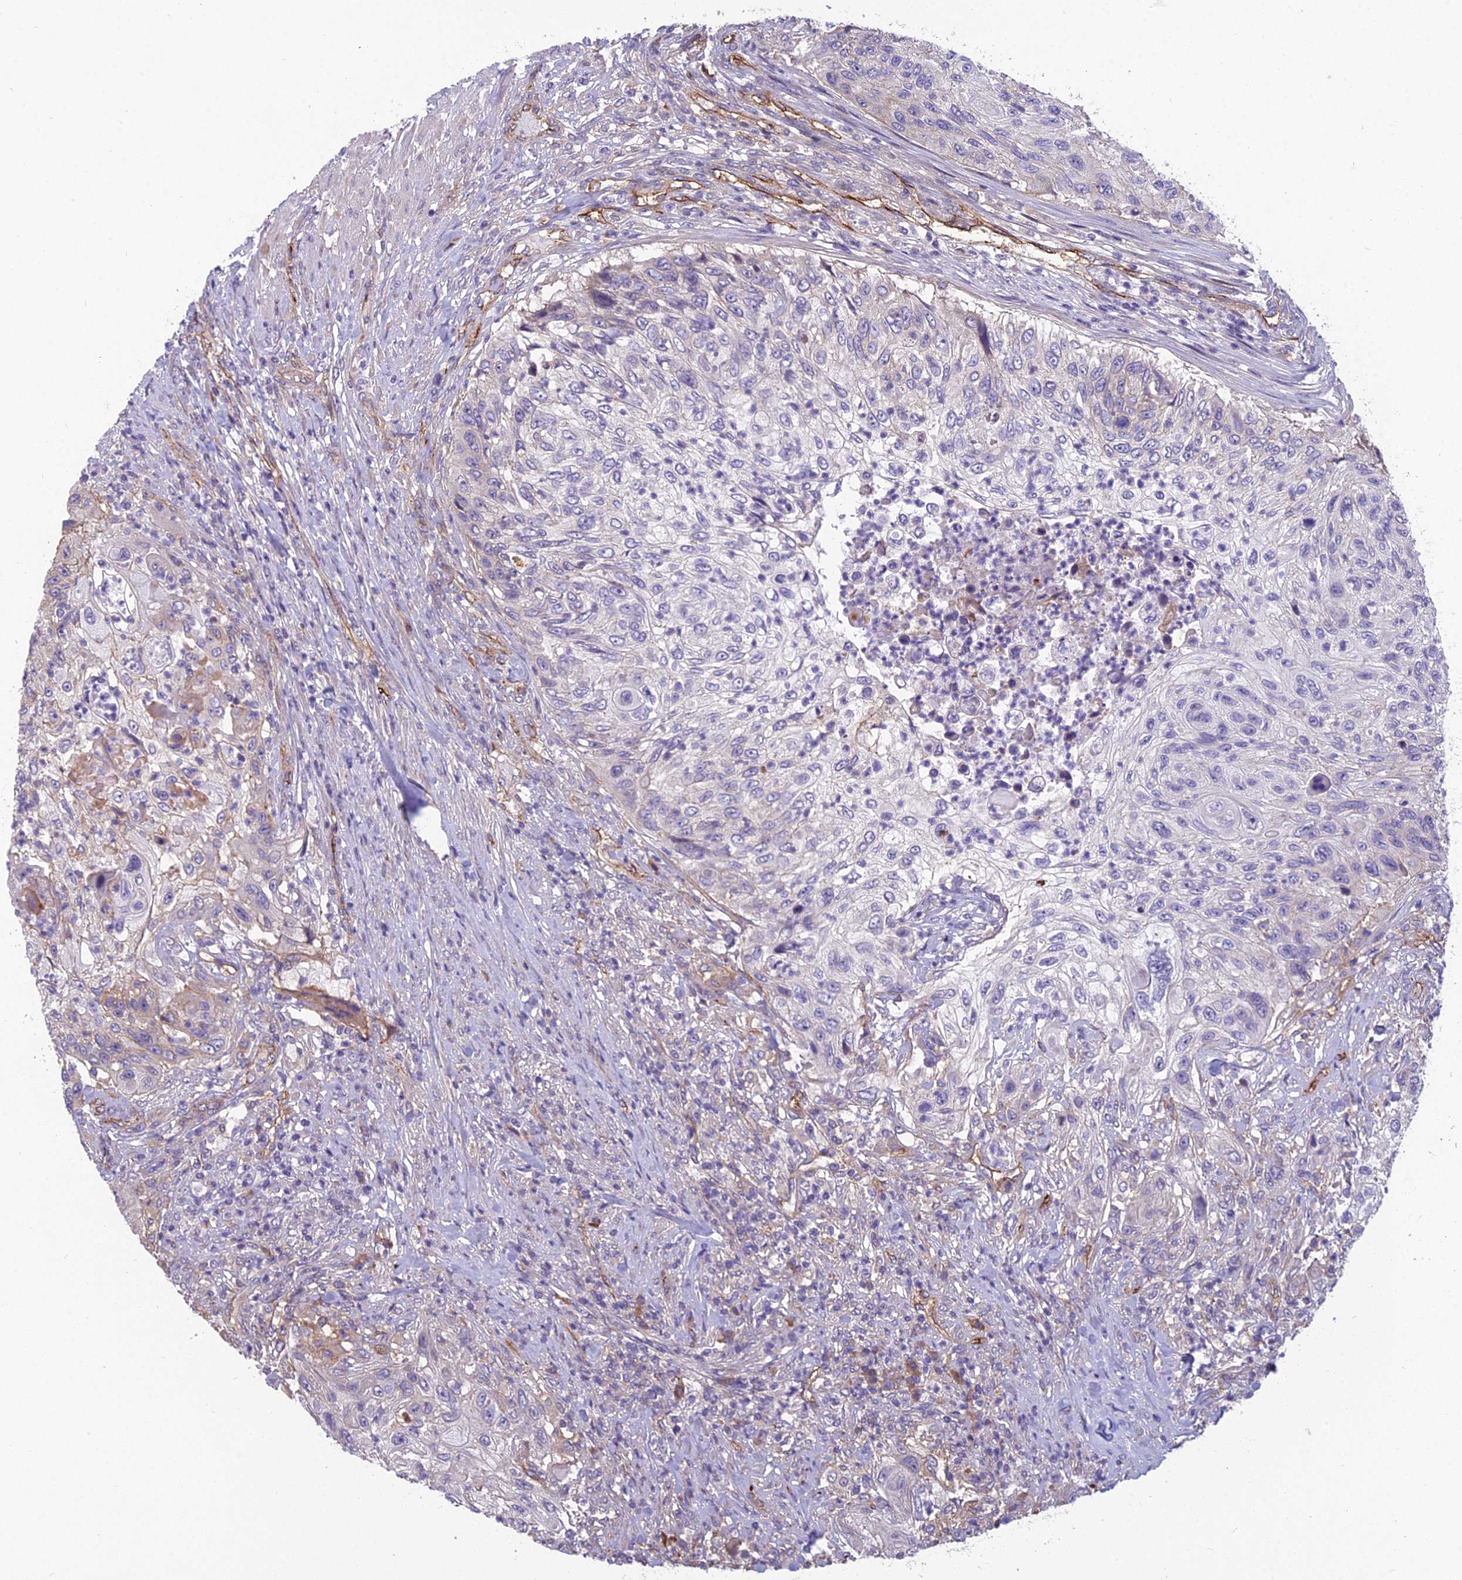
{"staining": {"intensity": "negative", "quantity": "none", "location": "none"}, "tissue": "urothelial cancer", "cell_type": "Tumor cells", "image_type": "cancer", "snomed": [{"axis": "morphology", "description": "Urothelial carcinoma, High grade"}, {"axis": "topography", "description": "Urinary bladder"}], "caption": "Urothelial carcinoma (high-grade) was stained to show a protein in brown. There is no significant expression in tumor cells. (DAB IHC visualized using brightfield microscopy, high magnification).", "gene": "TSPAN15", "patient": {"sex": "female", "age": 60}}